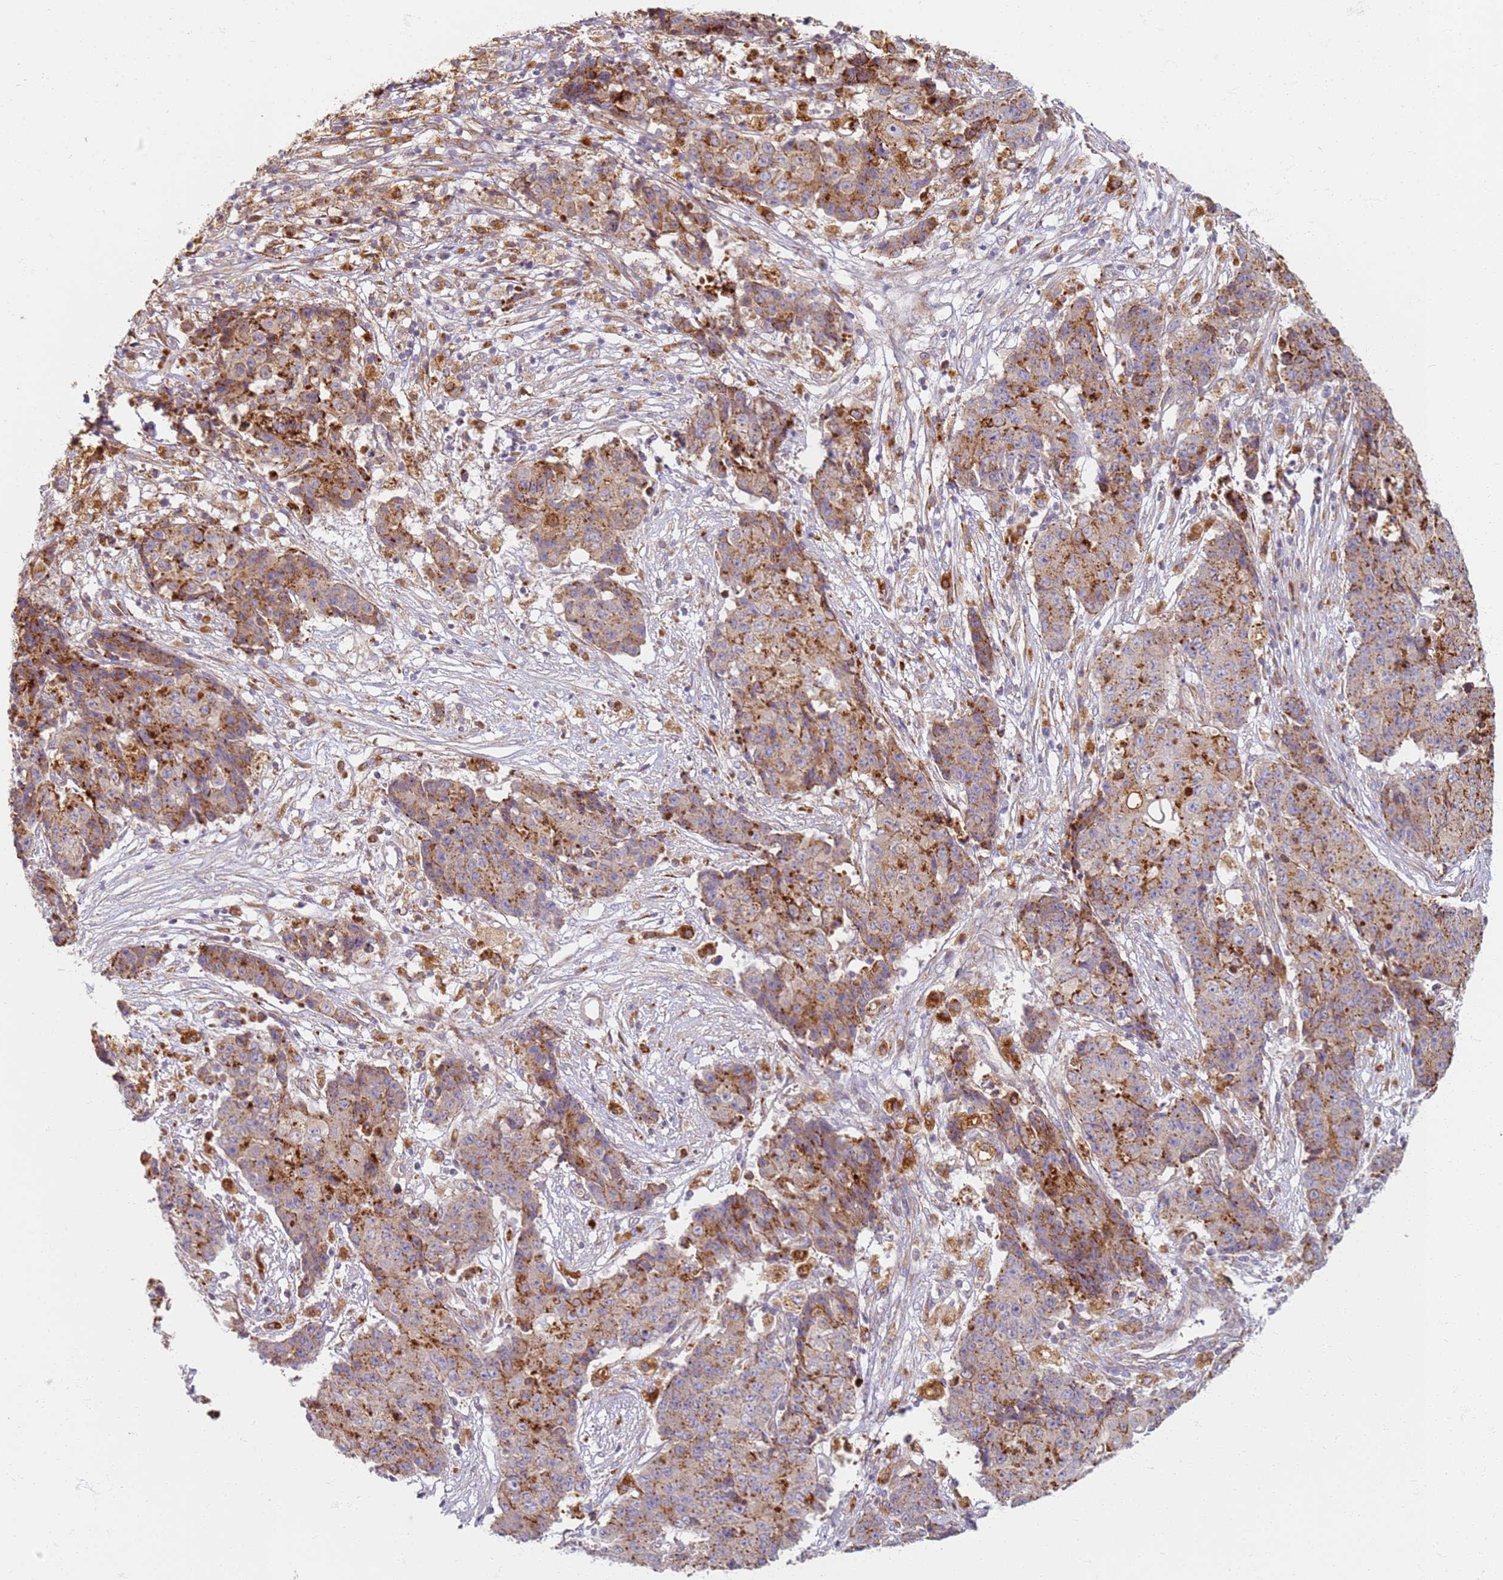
{"staining": {"intensity": "moderate", "quantity": ">75%", "location": "cytoplasmic/membranous"}, "tissue": "ovarian cancer", "cell_type": "Tumor cells", "image_type": "cancer", "snomed": [{"axis": "morphology", "description": "Carcinoma, endometroid"}, {"axis": "topography", "description": "Ovary"}], "caption": "Moderate cytoplasmic/membranous protein expression is present in approximately >75% of tumor cells in ovarian endometroid carcinoma.", "gene": "PROKR2", "patient": {"sex": "female", "age": 42}}